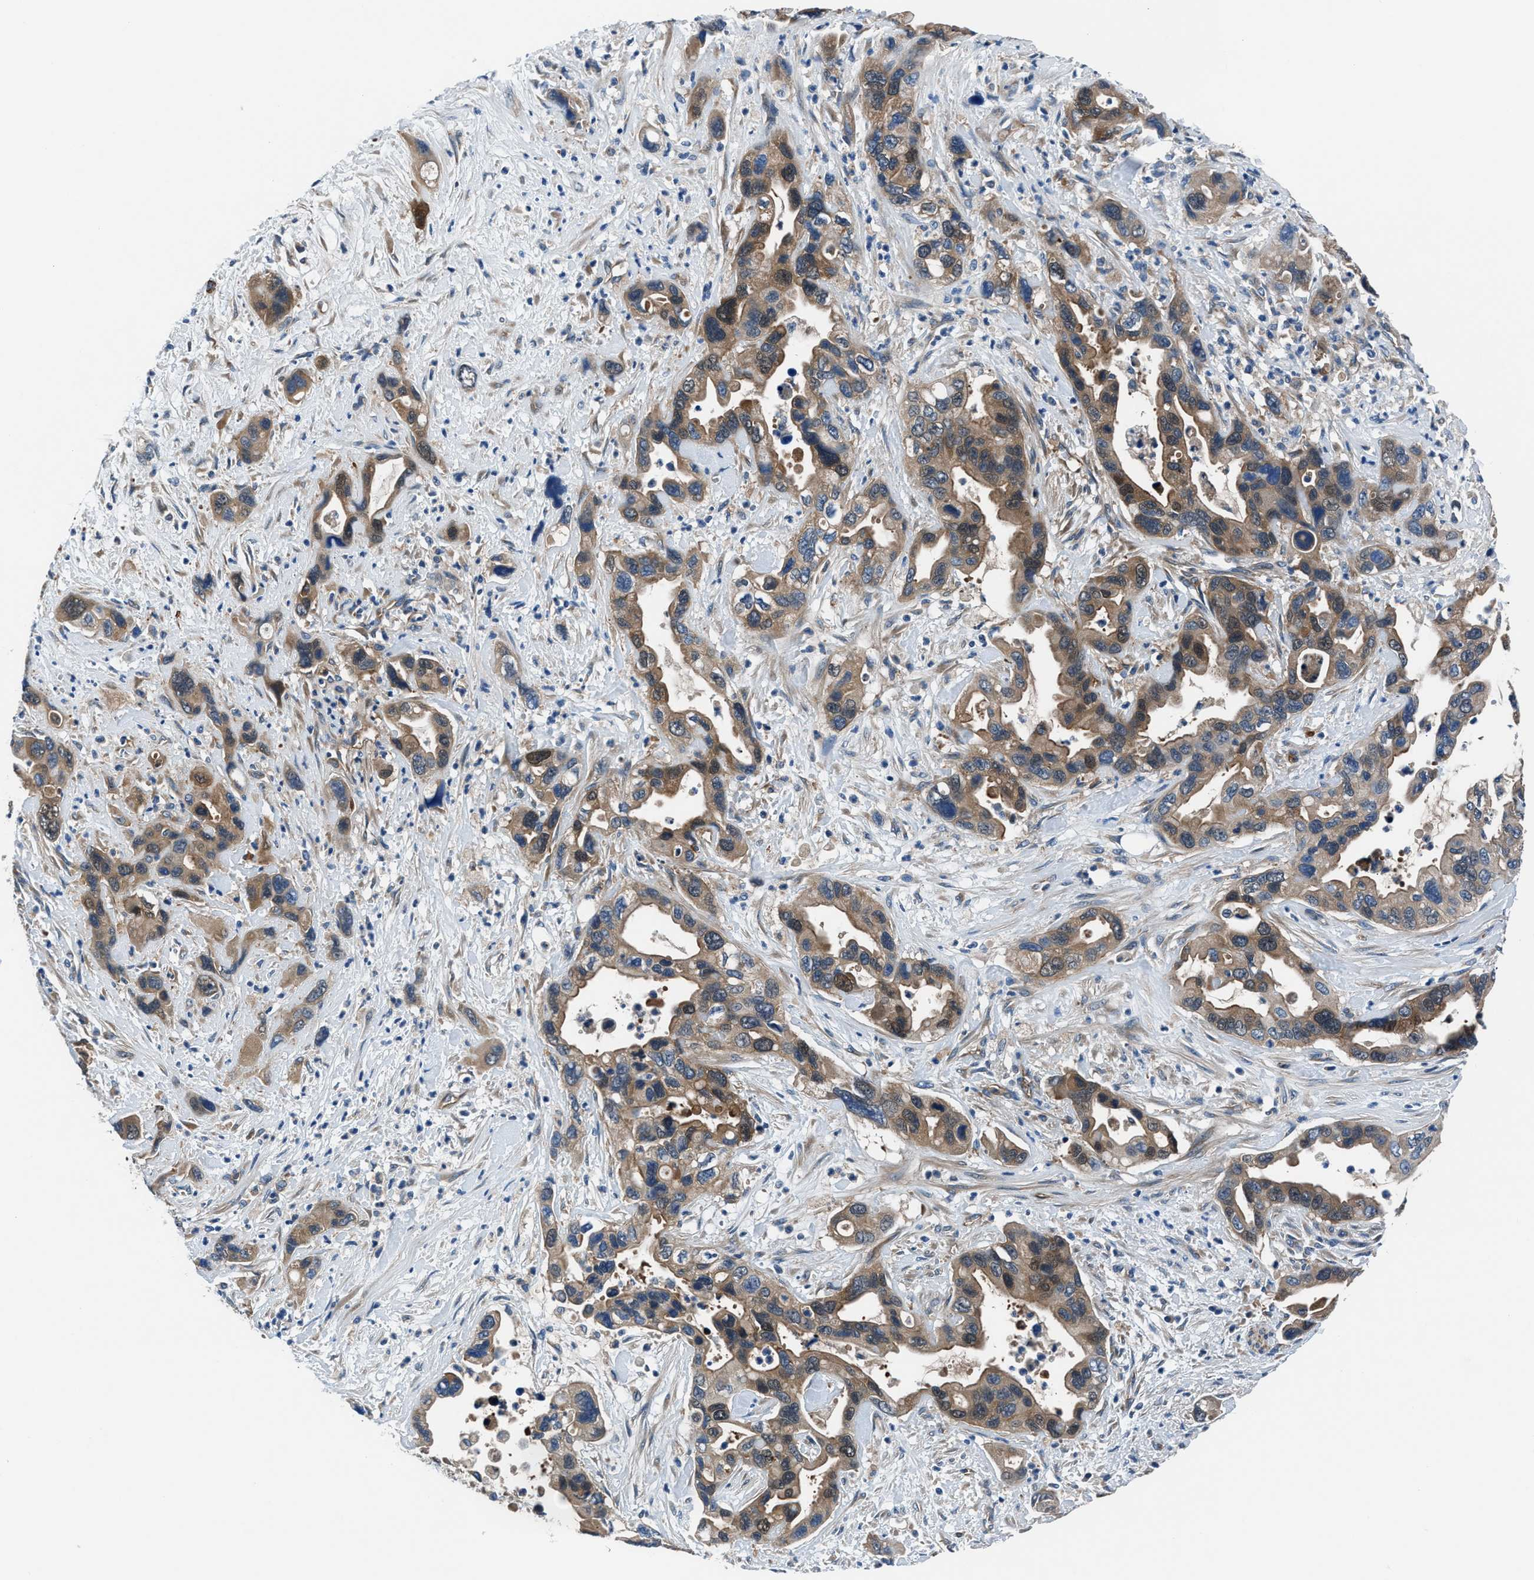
{"staining": {"intensity": "moderate", "quantity": ">75%", "location": "cytoplasmic/membranous"}, "tissue": "pancreatic cancer", "cell_type": "Tumor cells", "image_type": "cancer", "snomed": [{"axis": "morphology", "description": "Adenocarcinoma, NOS"}, {"axis": "topography", "description": "Pancreas"}], "caption": "Immunohistochemical staining of human pancreatic cancer (adenocarcinoma) exhibits medium levels of moderate cytoplasmic/membranous protein positivity in about >75% of tumor cells. The staining was performed using DAB to visualize the protein expression in brown, while the nuclei were stained in blue with hematoxylin (Magnification: 20x).", "gene": "PRTFDC1", "patient": {"sex": "female", "age": 70}}